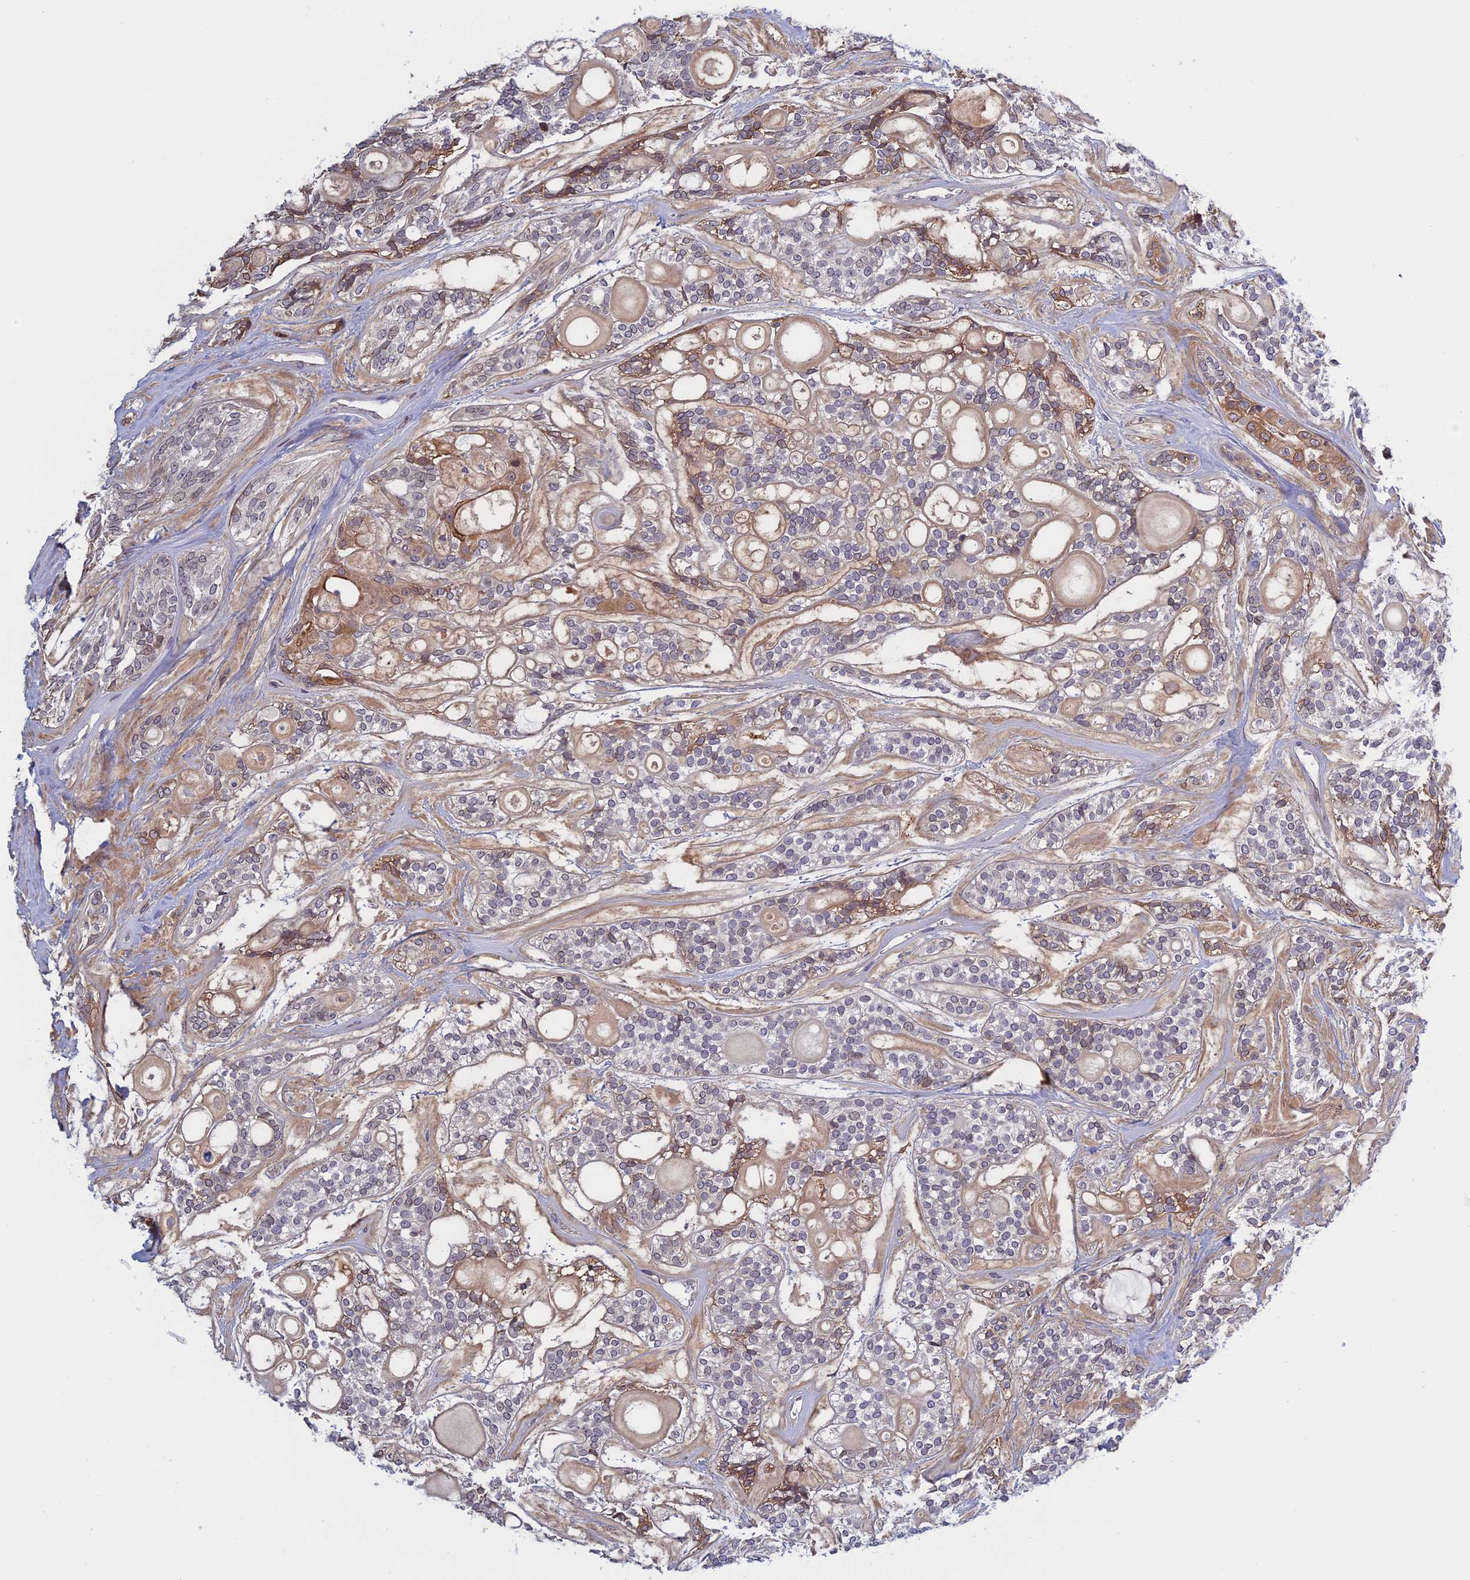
{"staining": {"intensity": "weak", "quantity": "<25%", "location": "cytoplasmic/membranous"}, "tissue": "head and neck cancer", "cell_type": "Tumor cells", "image_type": "cancer", "snomed": [{"axis": "morphology", "description": "Adenocarcinoma, NOS"}, {"axis": "topography", "description": "Head-Neck"}], "caption": "Head and neck adenocarcinoma stained for a protein using immunohistochemistry shows no staining tumor cells.", "gene": "FADS1", "patient": {"sex": "male", "age": 66}}